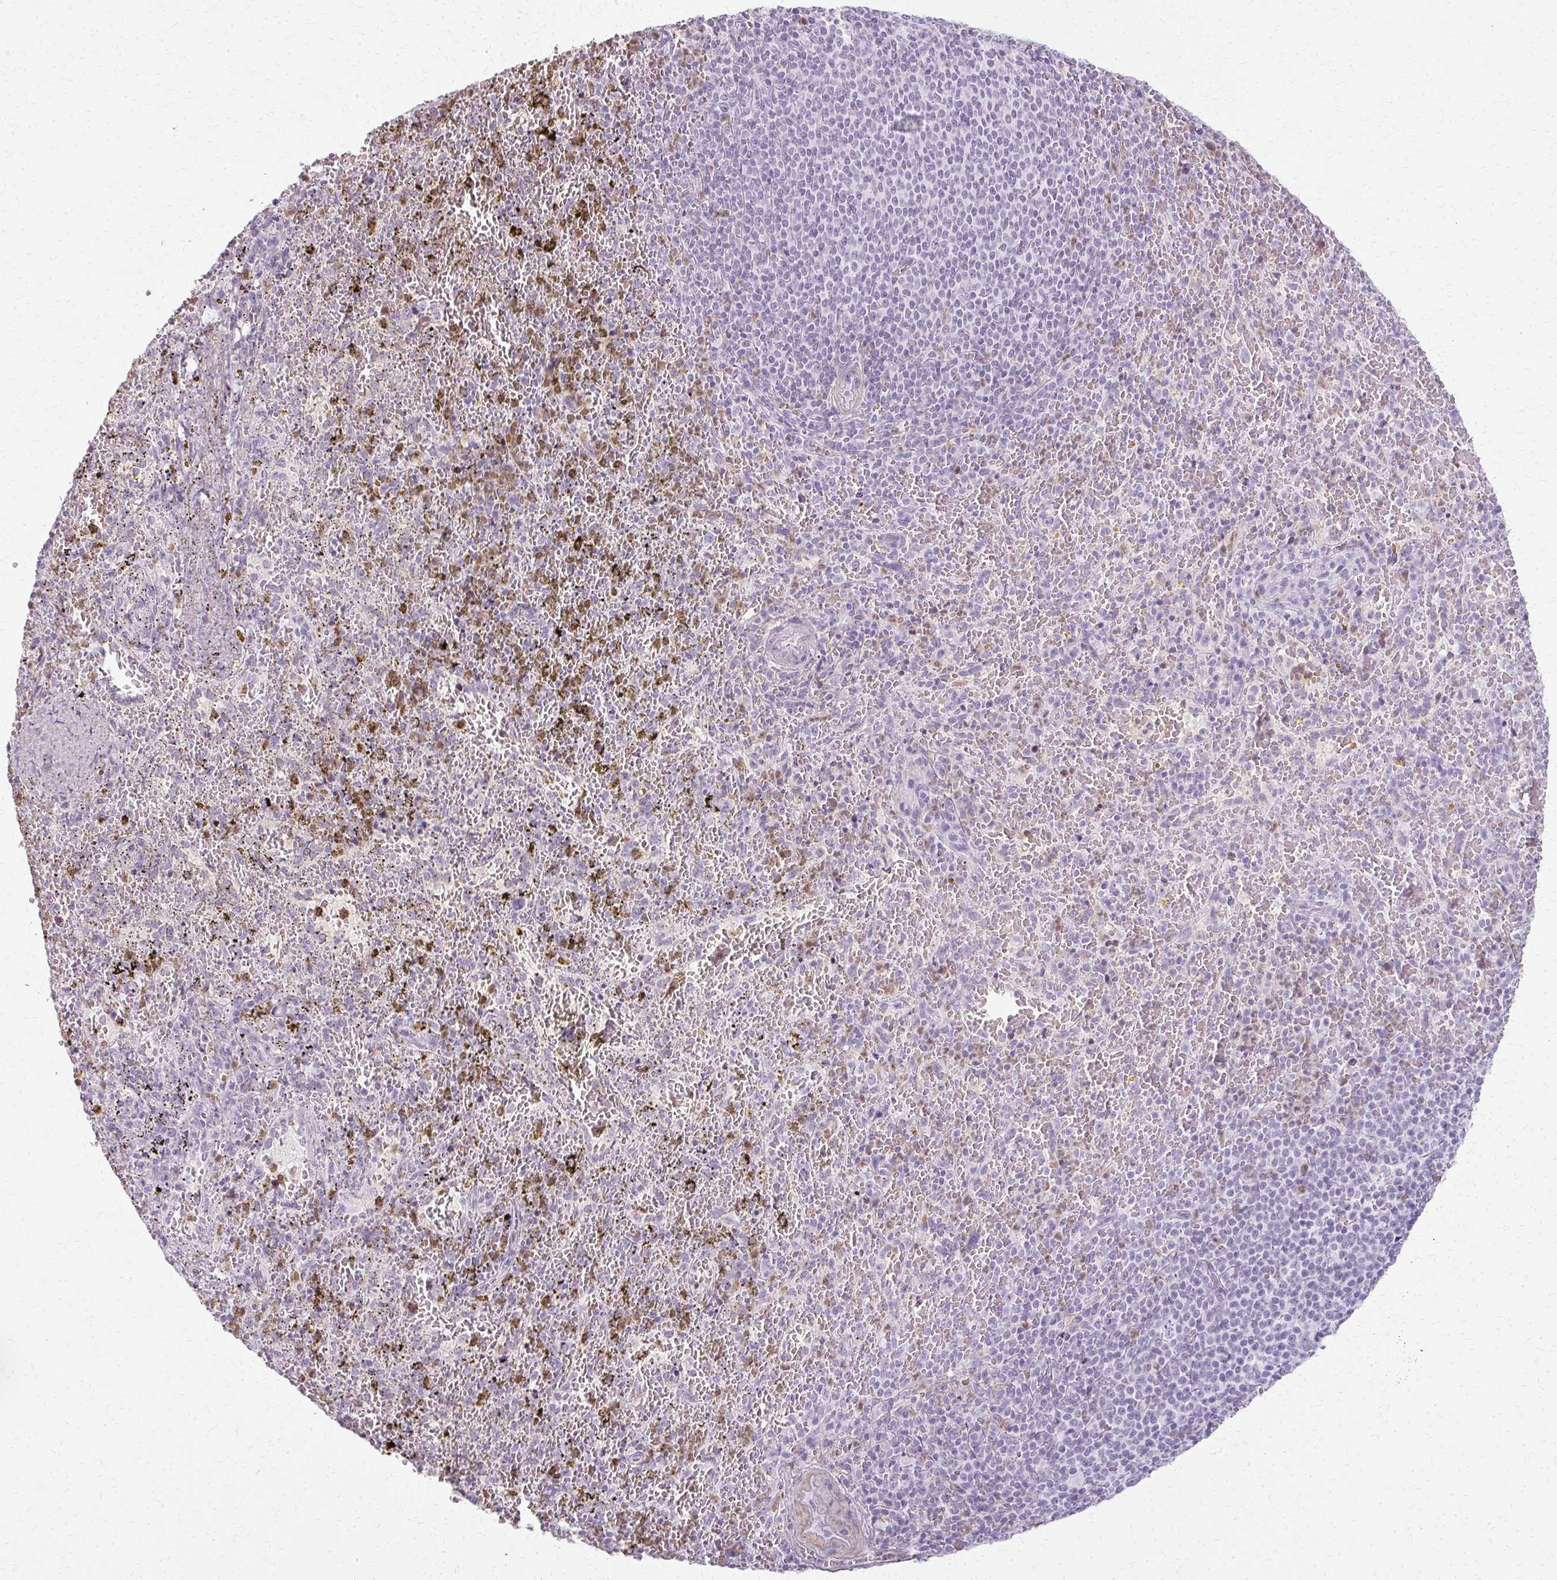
{"staining": {"intensity": "negative", "quantity": "none", "location": "none"}, "tissue": "spleen", "cell_type": "Cells in red pulp", "image_type": "normal", "snomed": [{"axis": "morphology", "description": "Normal tissue, NOS"}, {"axis": "topography", "description": "Spleen"}], "caption": "Immunohistochemical staining of unremarkable spleen demonstrates no significant staining in cells in red pulp. (Stains: DAB immunohistochemistry (IHC) with hematoxylin counter stain, Microscopy: brightfield microscopy at high magnification).", "gene": "CA3", "patient": {"sex": "female", "age": 50}}